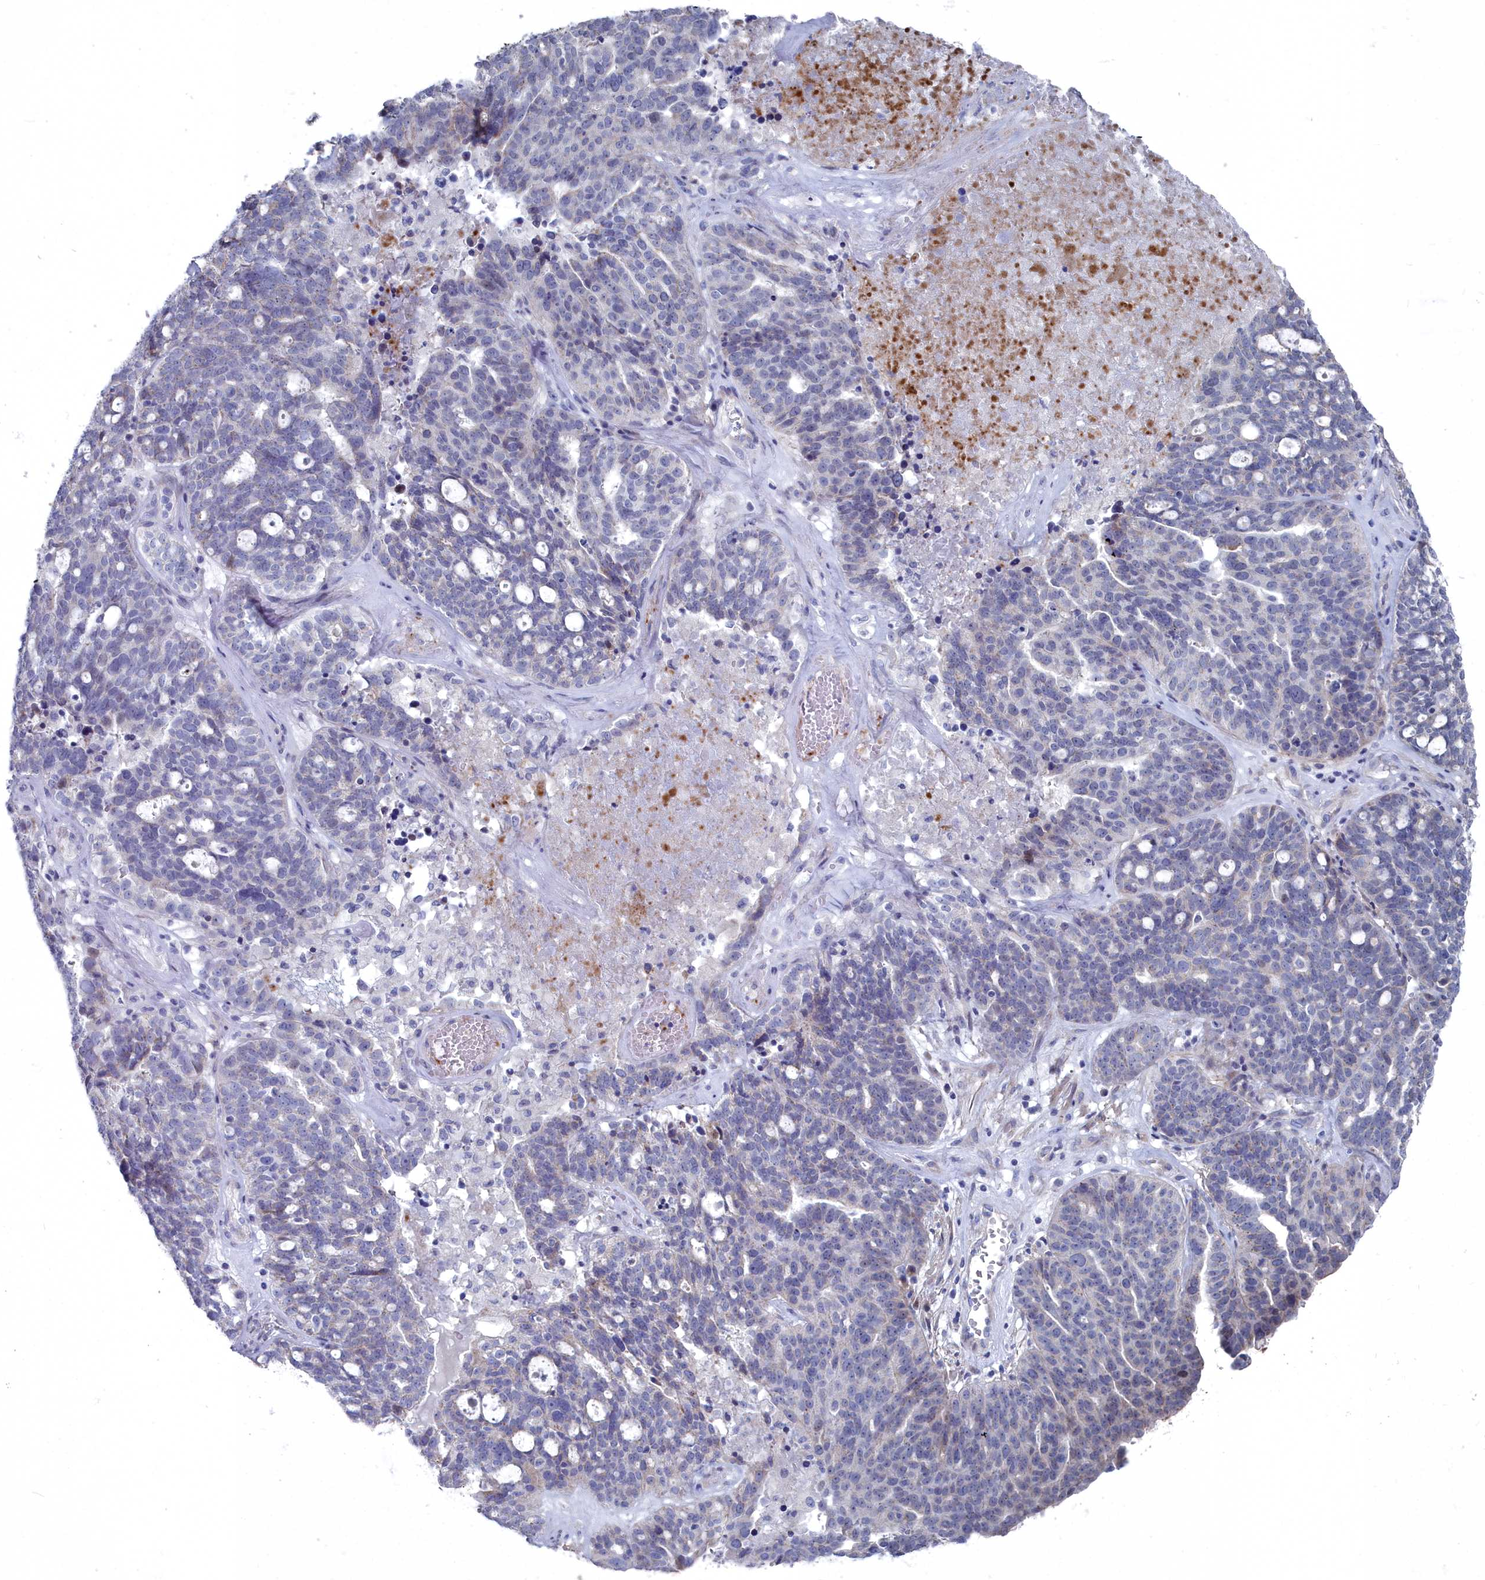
{"staining": {"intensity": "negative", "quantity": "none", "location": "none"}, "tissue": "ovarian cancer", "cell_type": "Tumor cells", "image_type": "cancer", "snomed": [{"axis": "morphology", "description": "Cystadenocarcinoma, serous, NOS"}, {"axis": "topography", "description": "Ovary"}], "caption": "Serous cystadenocarcinoma (ovarian) was stained to show a protein in brown. There is no significant positivity in tumor cells.", "gene": "SHISAL2A", "patient": {"sex": "female", "age": 59}}